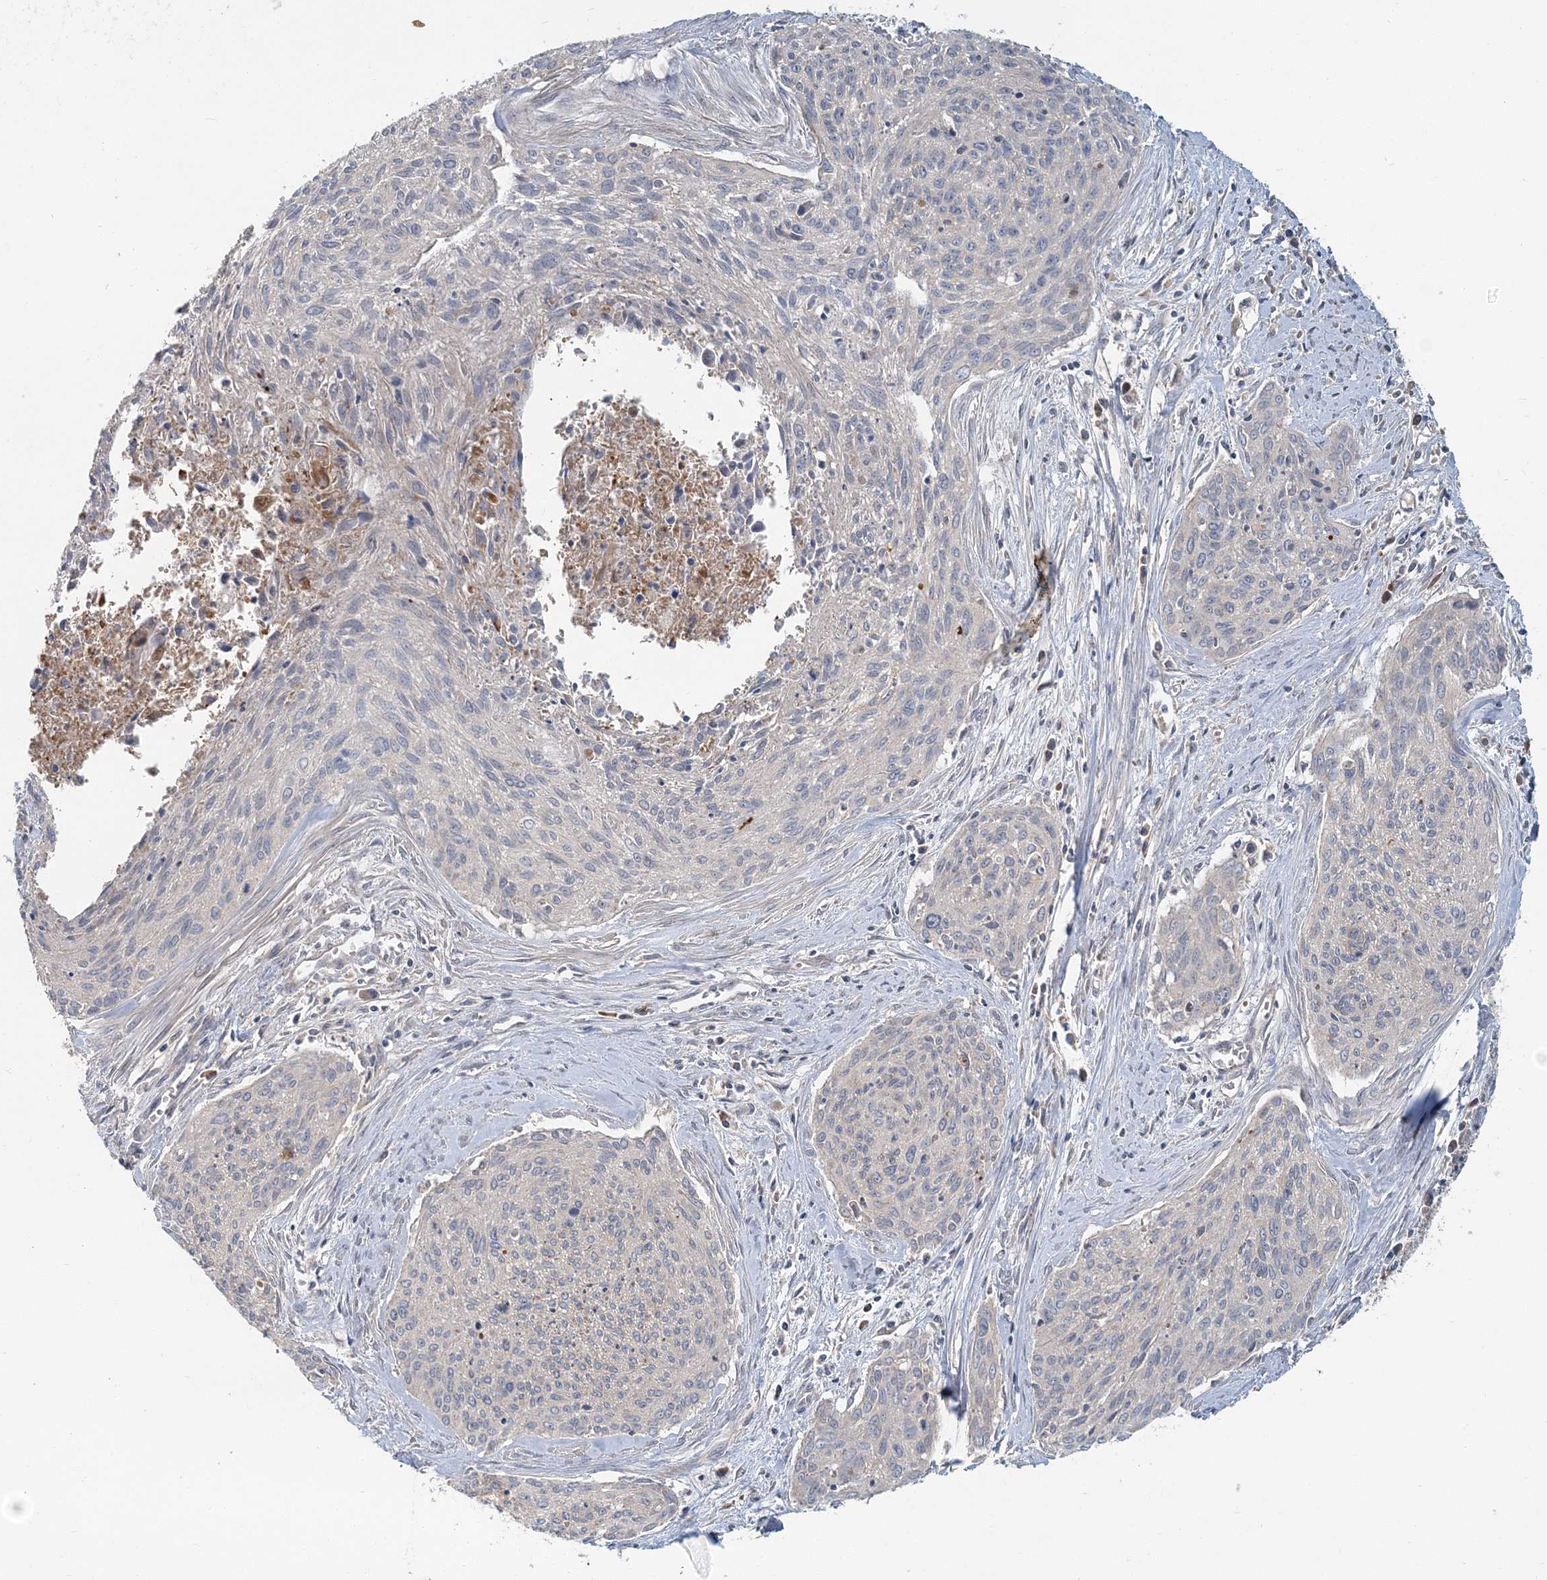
{"staining": {"intensity": "negative", "quantity": "none", "location": "none"}, "tissue": "cervical cancer", "cell_type": "Tumor cells", "image_type": "cancer", "snomed": [{"axis": "morphology", "description": "Squamous cell carcinoma, NOS"}, {"axis": "topography", "description": "Cervix"}], "caption": "IHC image of cervical cancer (squamous cell carcinoma) stained for a protein (brown), which reveals no positivity in tumor cells.", "gene": "RNF25", "patient": {"sex": "female", "age": 55}}